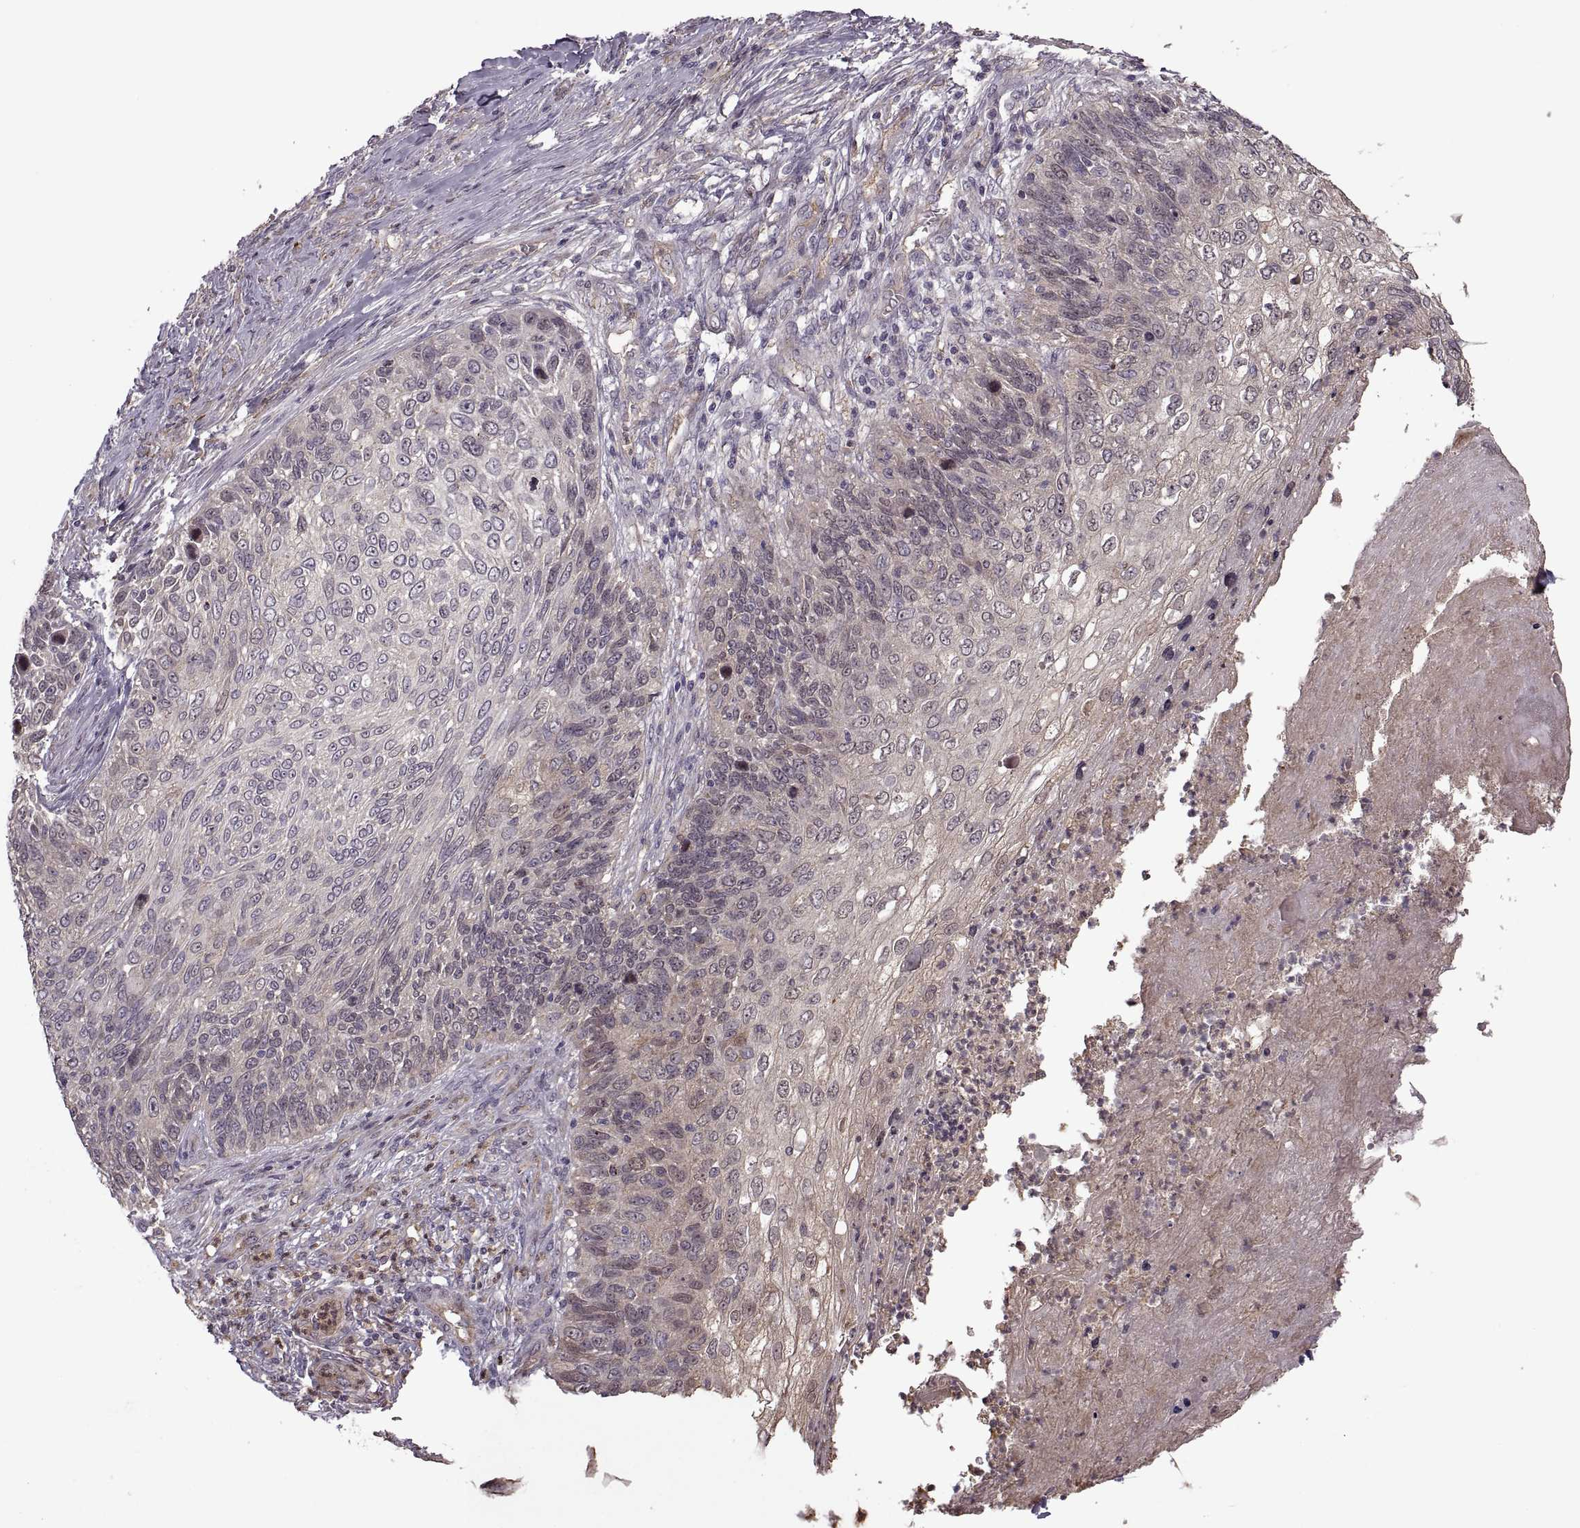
{"staining": {"intensity": "negative", "quantity": "none", "location": "none"}, "tissue": "skin cancer", "cell_type": "Tumor cells", "image_type": "cancer", "snomed": [{"axis": "morphology", "description": "Squamous cell carcinoma, NOS"}, {"axis": "topography", "description": "Skin"}], "caption": "IHC of human skin cancer (squamous cell carcinoma) reveals no staining in tumor cells.", "gene": "PIERCE1", "patient": {"sex": "male", "age": 92}}